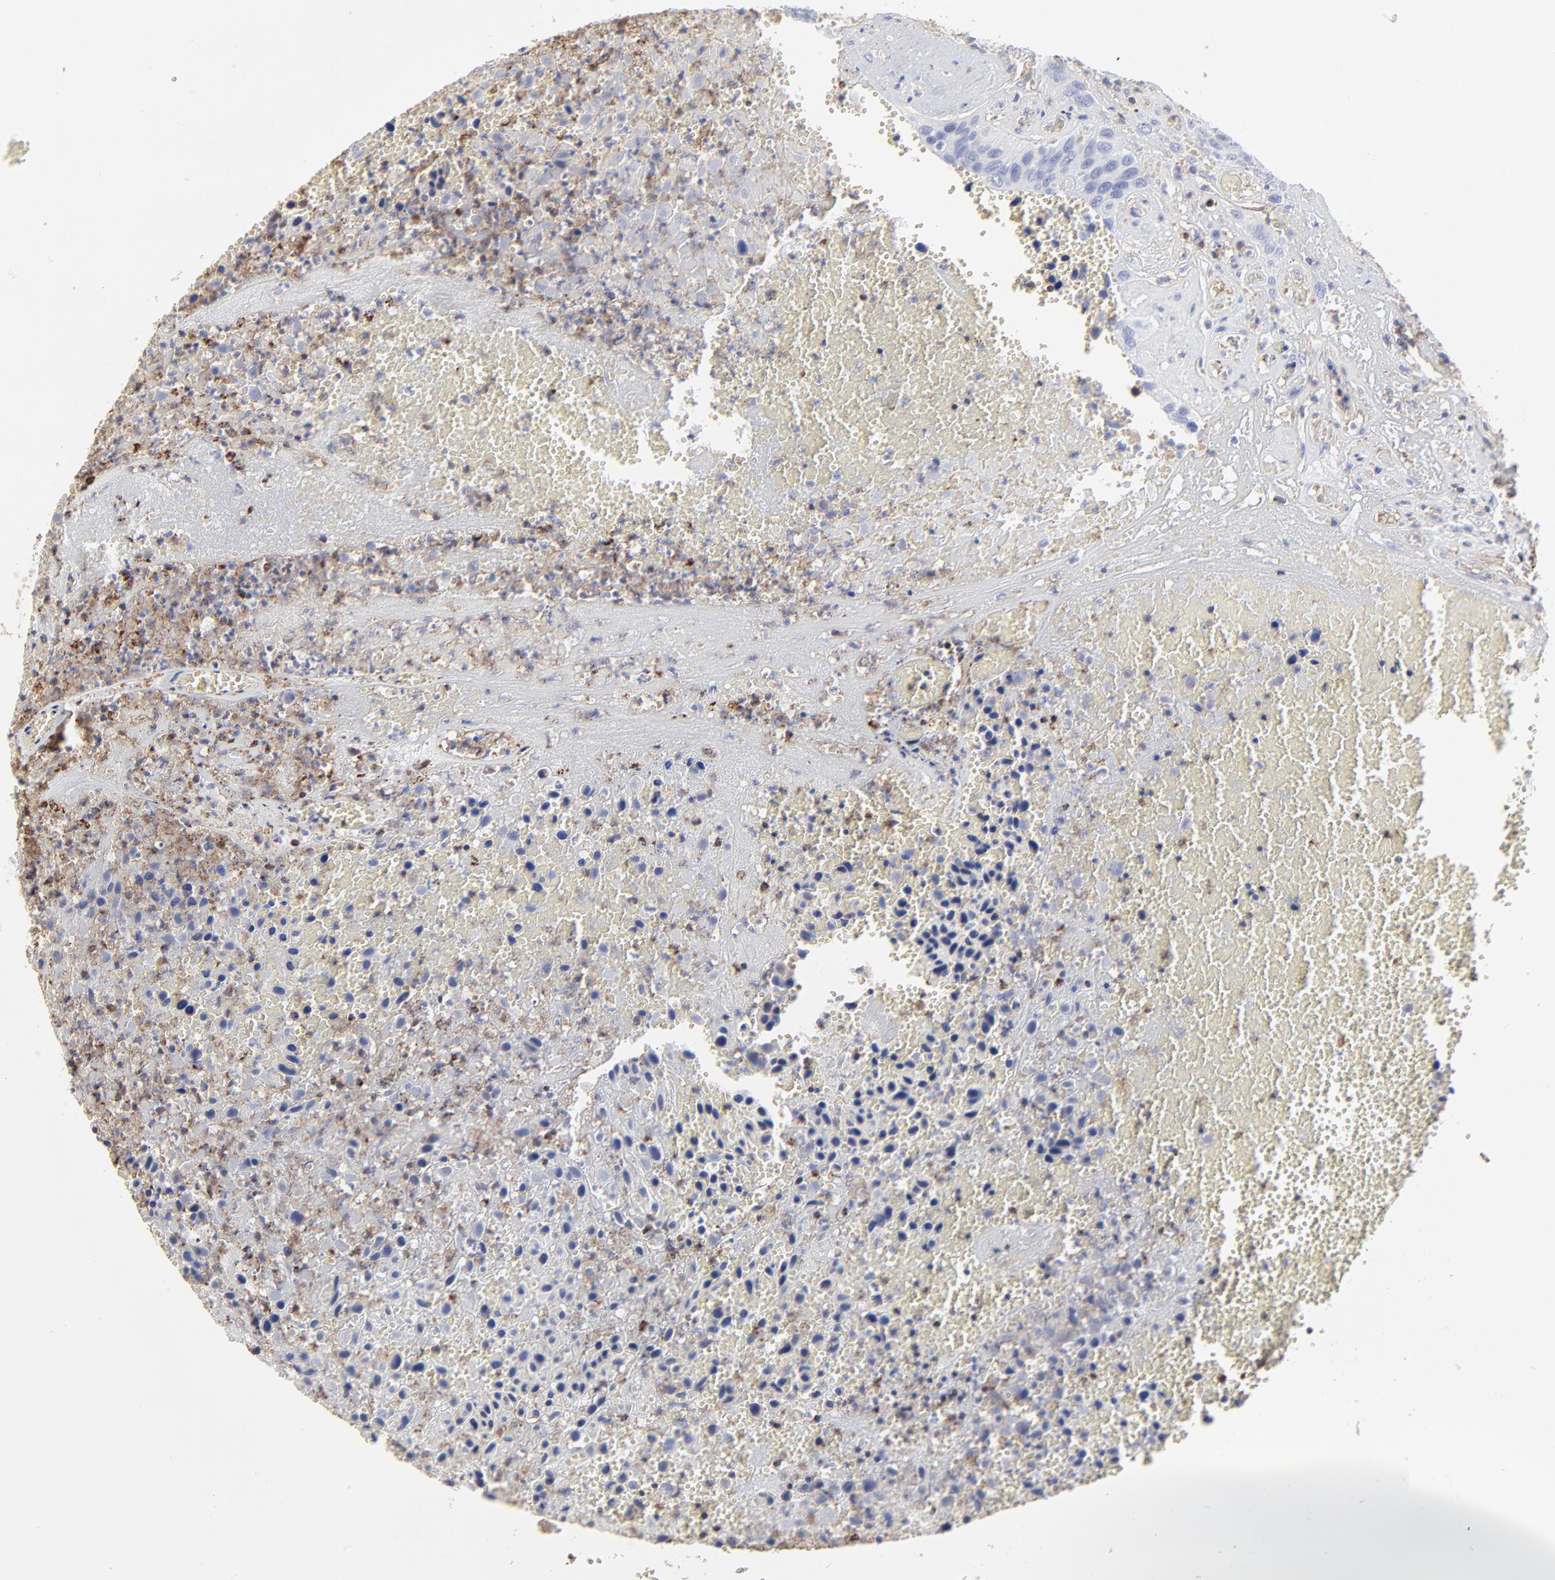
{"staining": {"intensity": "negative", "quantity": "none", "location": "none"}, "tissue": "urothelial cancer", "cell_type": "Tumor cells", "image_type": "cancer", "snomed": [{"axis": "morphology", "description": "Urothelial carcinoma, High grade"}, {"axis": "topography", "description": "Urinary bladder"}], "caption": "An image of human urothelial carcinoma (high-grade) is negative for staining in tumor cells.", "gene": "ANXA6", "patient": {"sex": "male", "age": 66}}